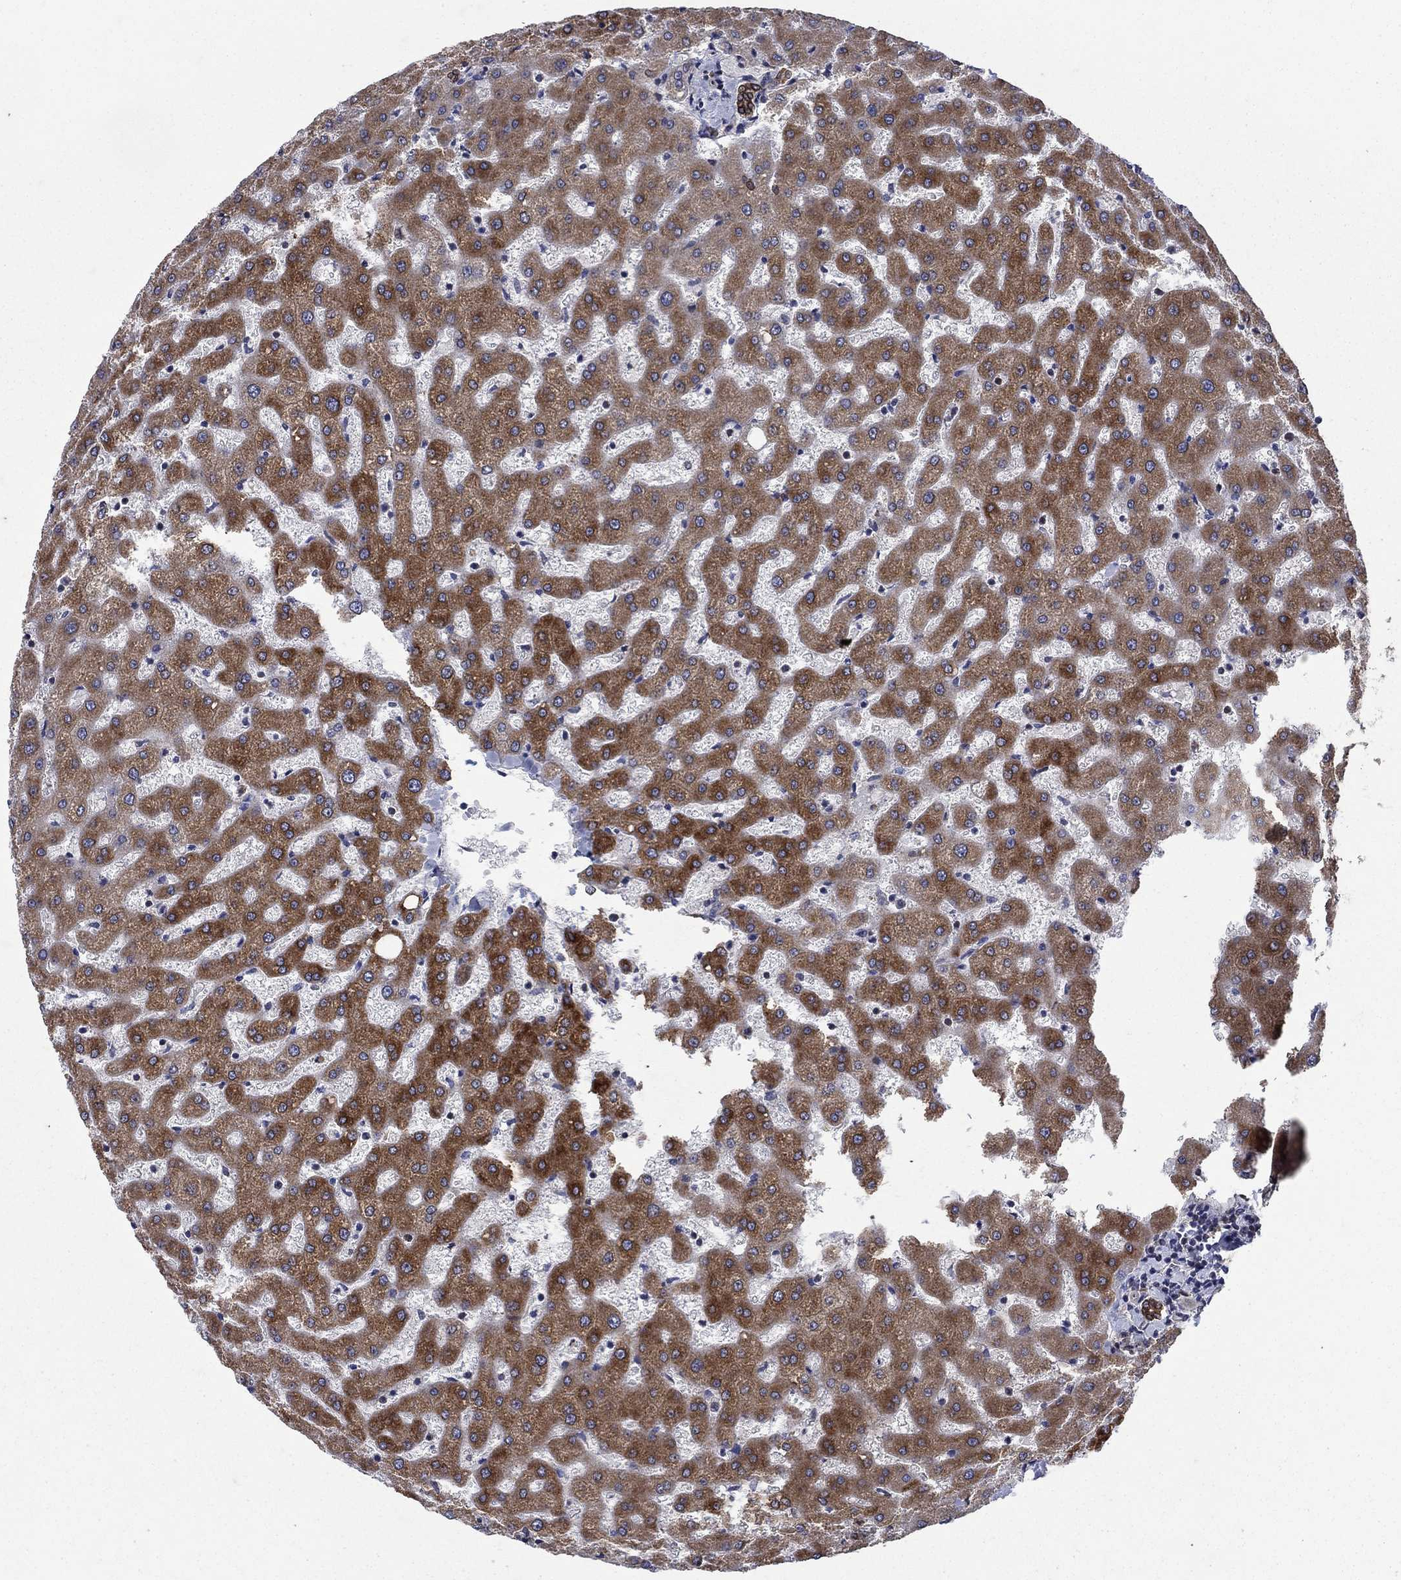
{"staining": {"intensity": "strong", "quantity": "25%-75%", "location": "cytoplasmic/membranous"}, "tissue": "liver", "cell_type": "Cholangiocytes", "image_type": "normal", "snomed": [{"axis": "morphology", "description": "Normal tissue, NOS"}, {"axis": "topography", "description": "Liver"}], "caption": "Immunohistochemistry (DAB) staining of benign liver displays strong cytoplasmic/membranous protein positivity in approximately 25%-75% of cholangiocytes.", "gene": "DHRS7", "patient": {"sex": "female", "age": 50}}